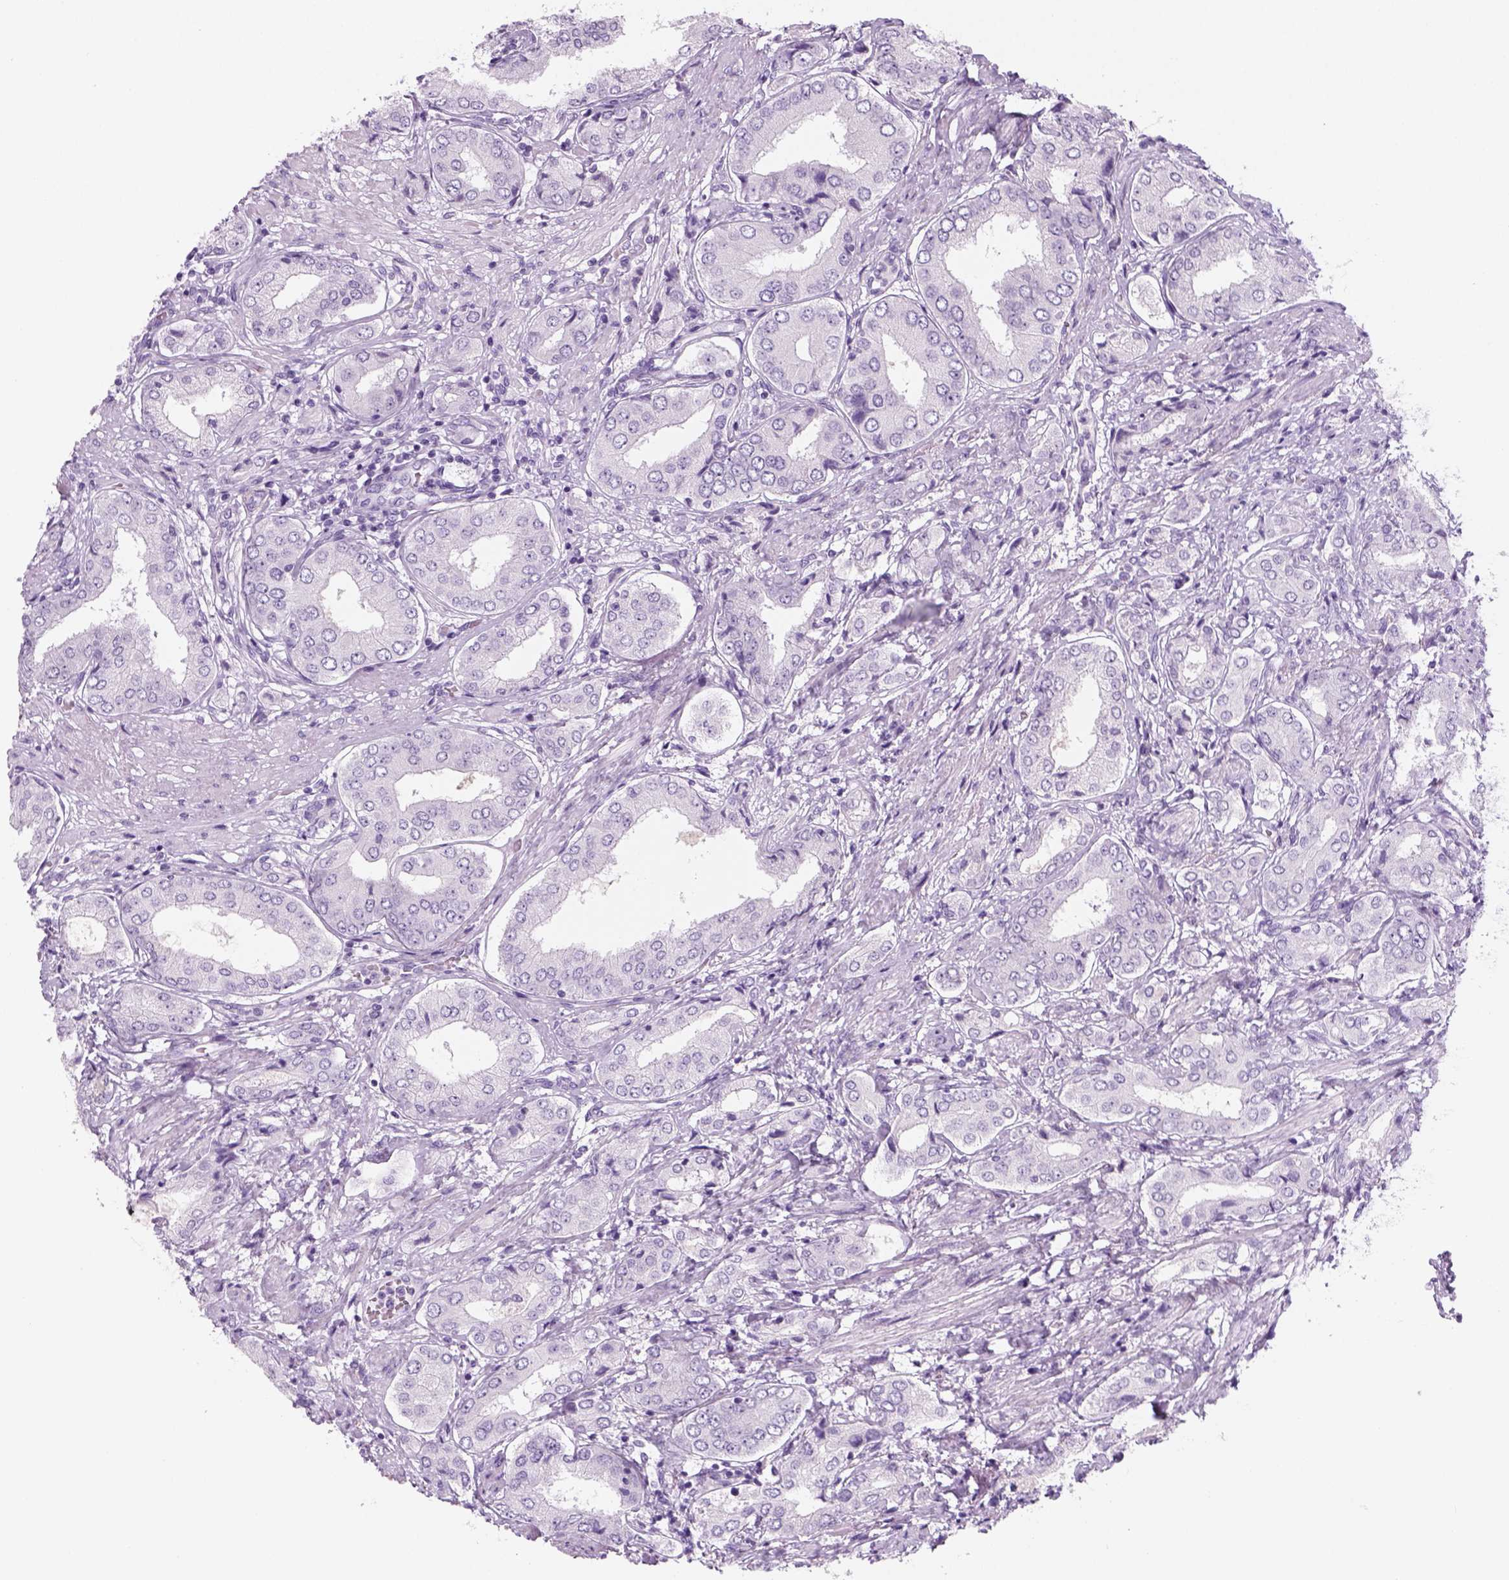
{"staining": {"intensity": "negative", "quantity": "none", "location": "none"}, "tissue": "prostate cancer", "cell_type": "Tumor cells", "image_type": "cancer", "snomed": [{"axis": "morphology", "description": "Adenocarcinoma, NOS"}, {"axis": "topography", "description": "Prostate"}], "caption": "Tumor cells are negative for protein expression in human adenocarcinoma (prostate). (DAB (3,3'-diaminobenzidine) immunohistochemistry with hematoxylin counter stain).", "gene": "KRTAP11-1", "patient": {"sex": "male", "age": 63}}